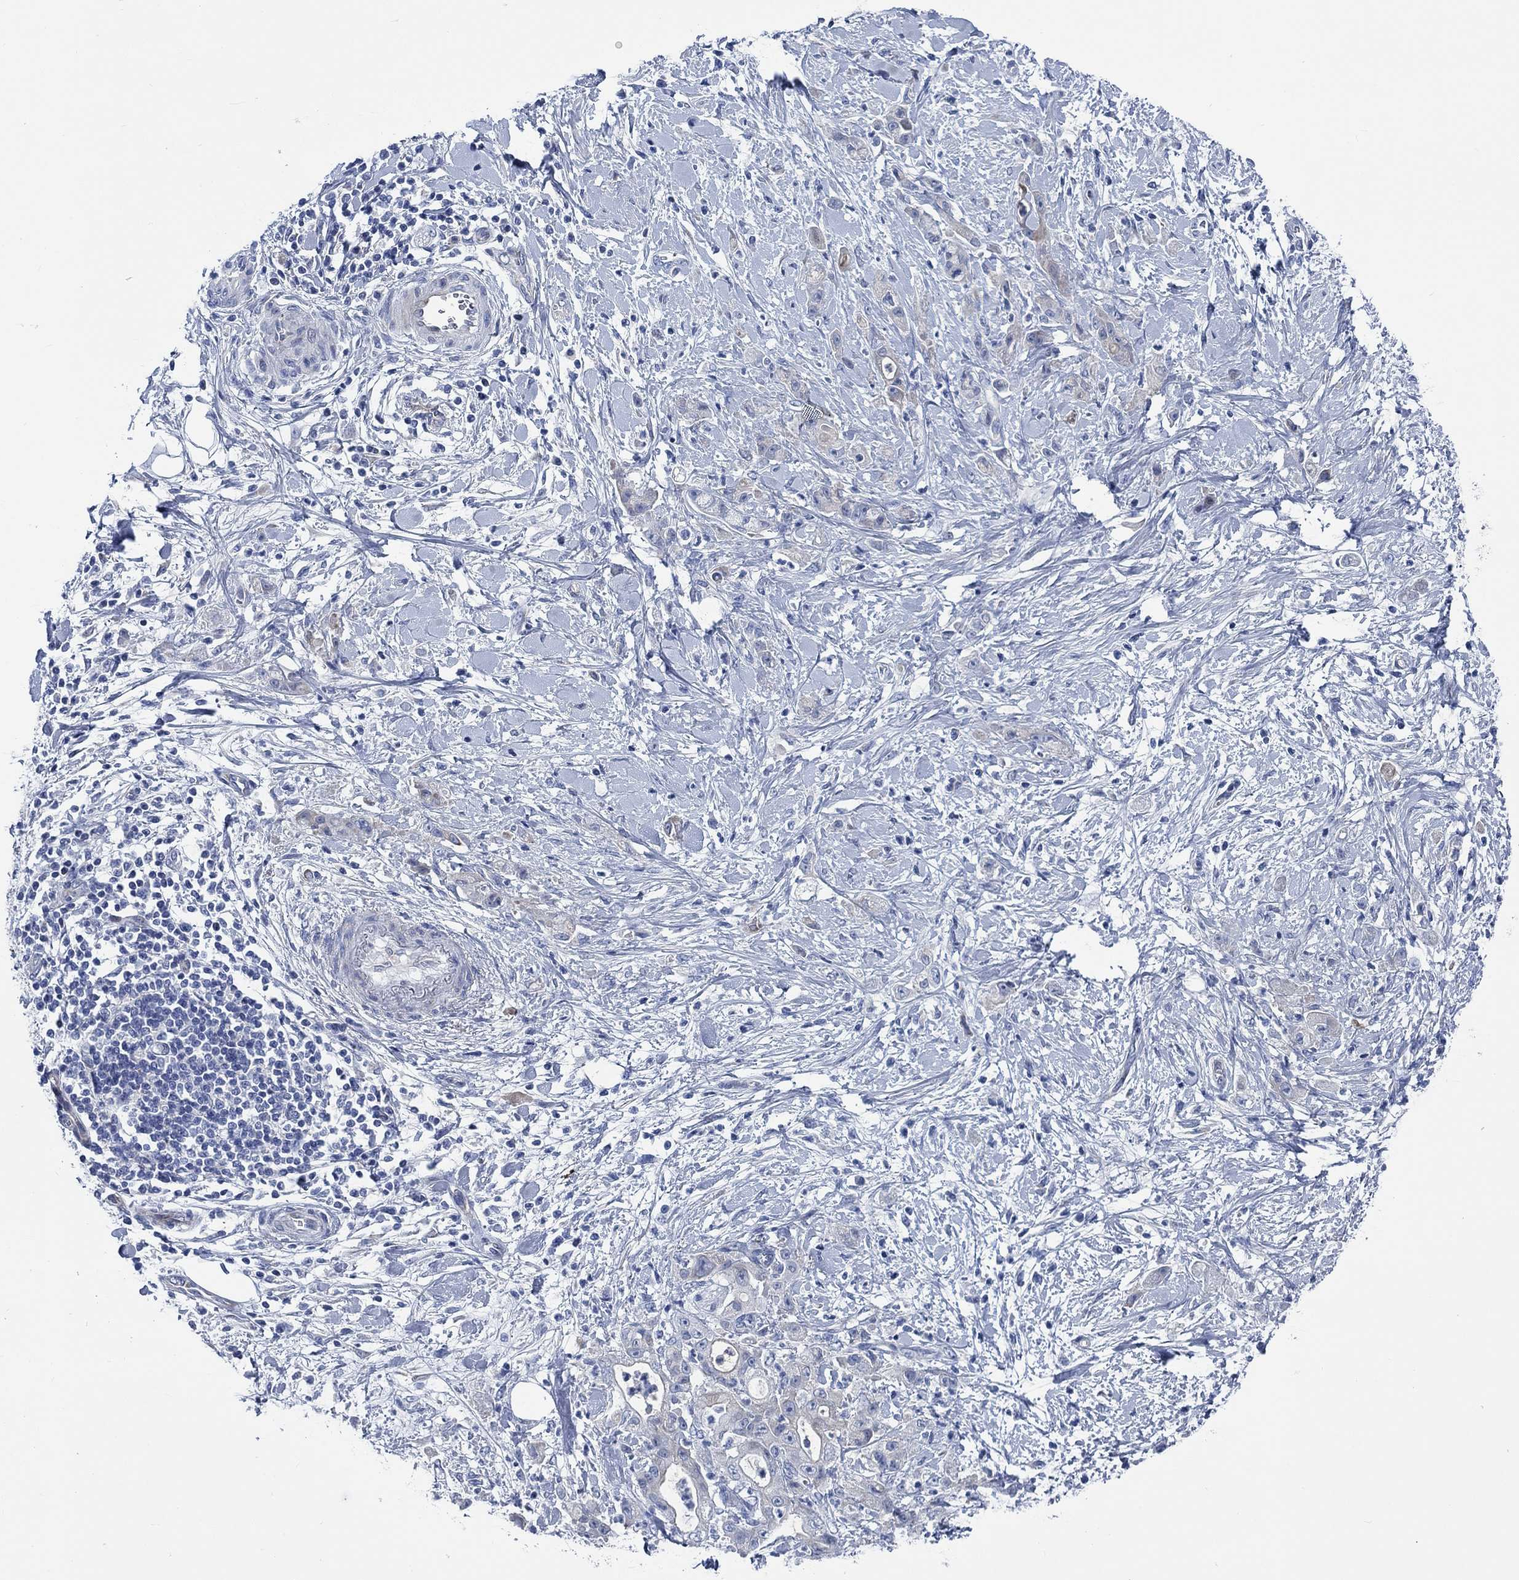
{"staining": {"intensity": "moderate", "quantity": "<25%", "location": "cytoplasmic/membranous"}, "tissue": "stomach cancer", "cell_type": "Tumor cells", "image_type": "cancer", "snomed": [{"axis": "morphology", "description": "Adenocarcinoma, NOS"}, {"axis": "topography", "description": "Stomach"}], "caption": "Immunohistochemistry (IHC) of human adenocarcinoma (stomach) displays low levels of moderate cytoplasmic/membranous positivity in about <25% of tumor cells. The protein of interest is stained brown, and the nuclei are stained in blue (DAB (3,3'-diaminobenzidine) IHC with brightfield microscopy, high magnification).", "gene": "SVEP1", "patient": {"sex": "male", "age": 58}}